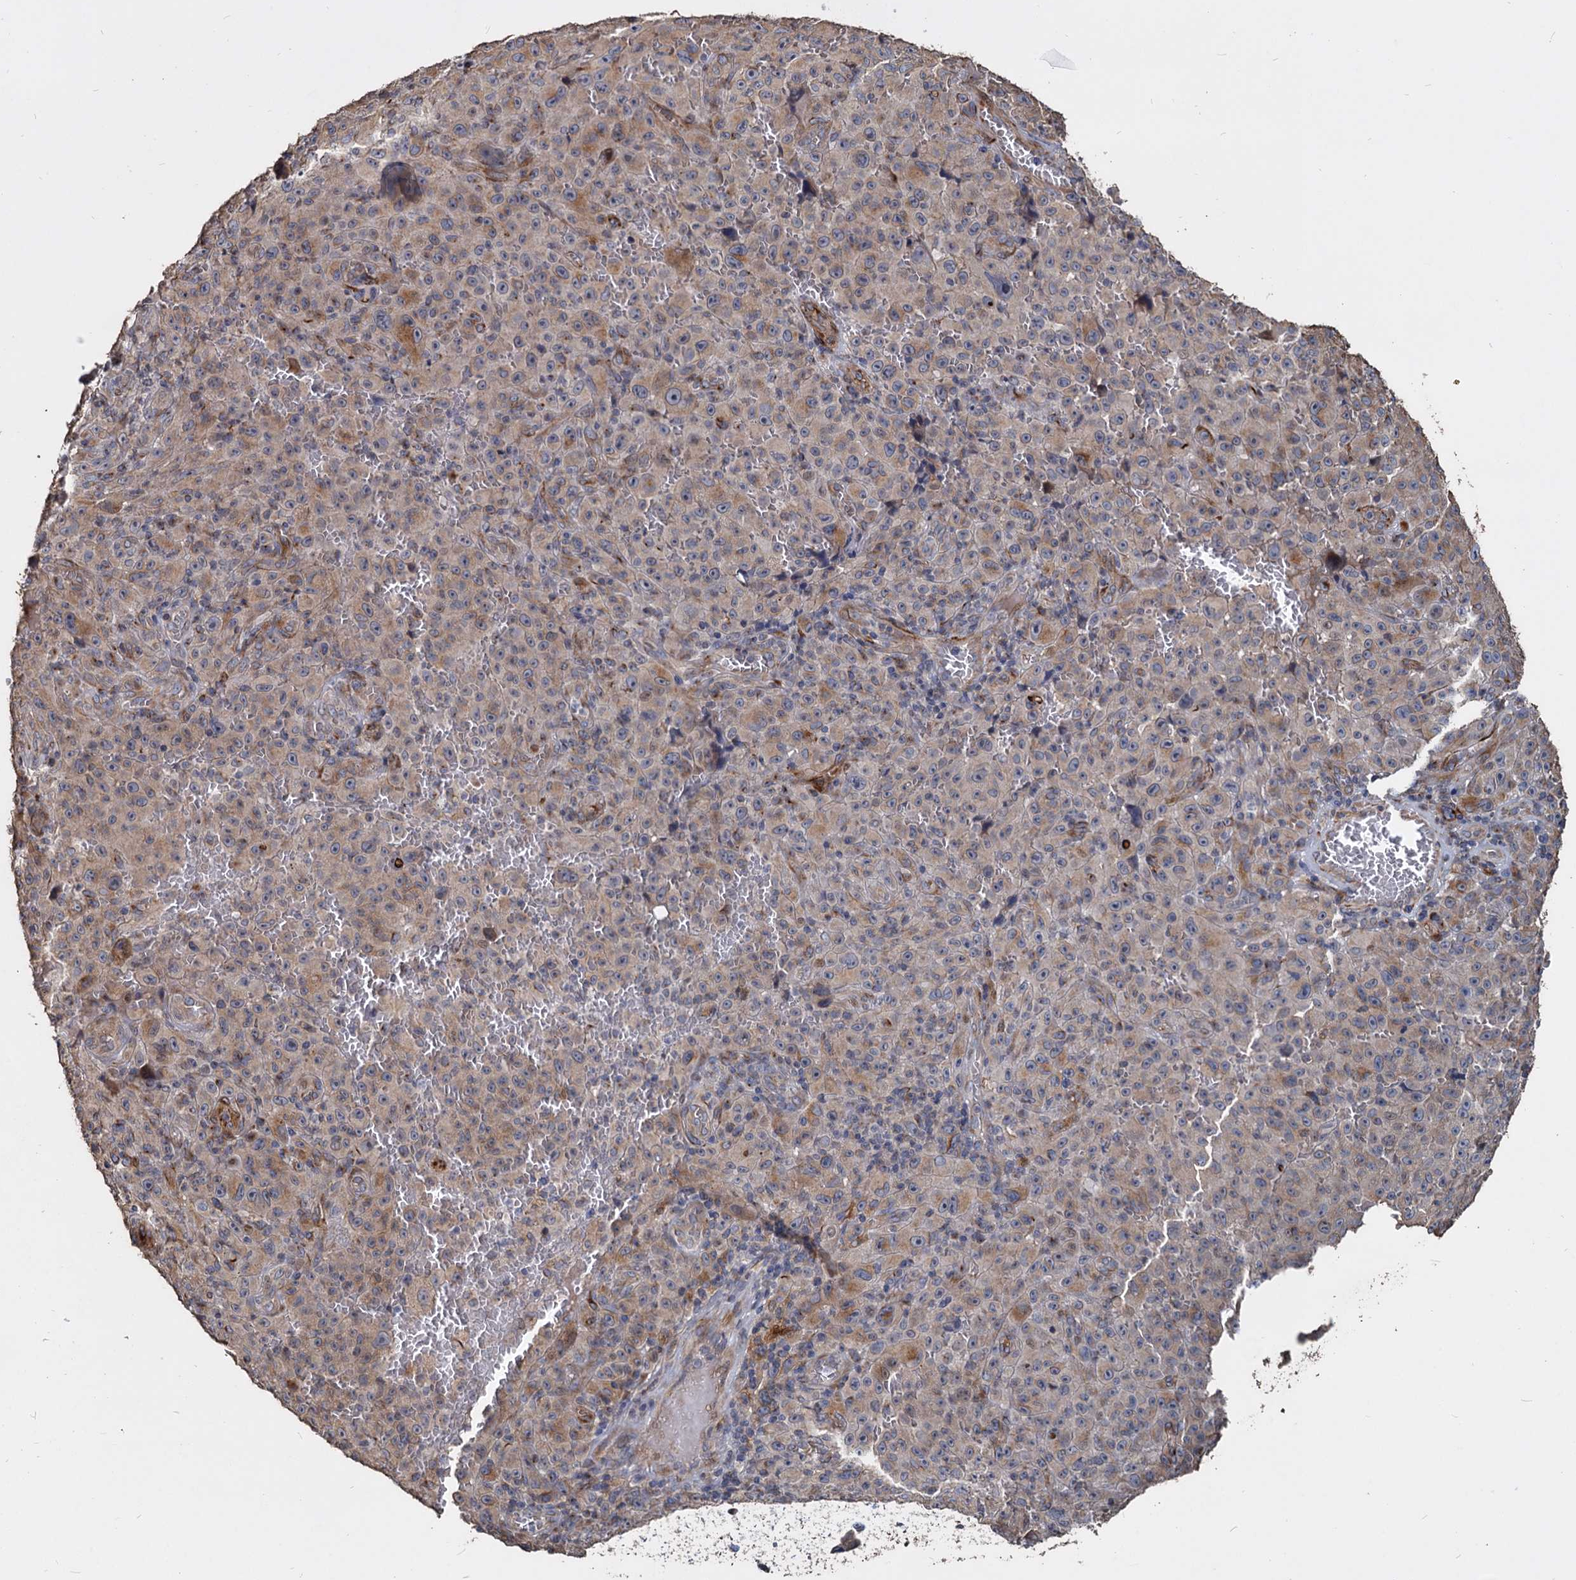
{"staining": {"intensity": "moderate", "quantity": "<25%", "location": "cytoplasmic/membranous"}, "tissue": "melanoma", "cell_type": "Tumor cells", "image_type": "cancer", "snomed": [{"axis": "morphology", "description": "Malignant melanoma, NOS"}, {"axis": "topography", "description": "Skin"}], "caption": "Immunohistochemical staining of melanoma reveals low levels of moderate cytoplasmic/membranous protein staining in approximately <25% of tumor cells.", "gene": "DEPDC4", "patient": {"sex": "female", "age": 82}}